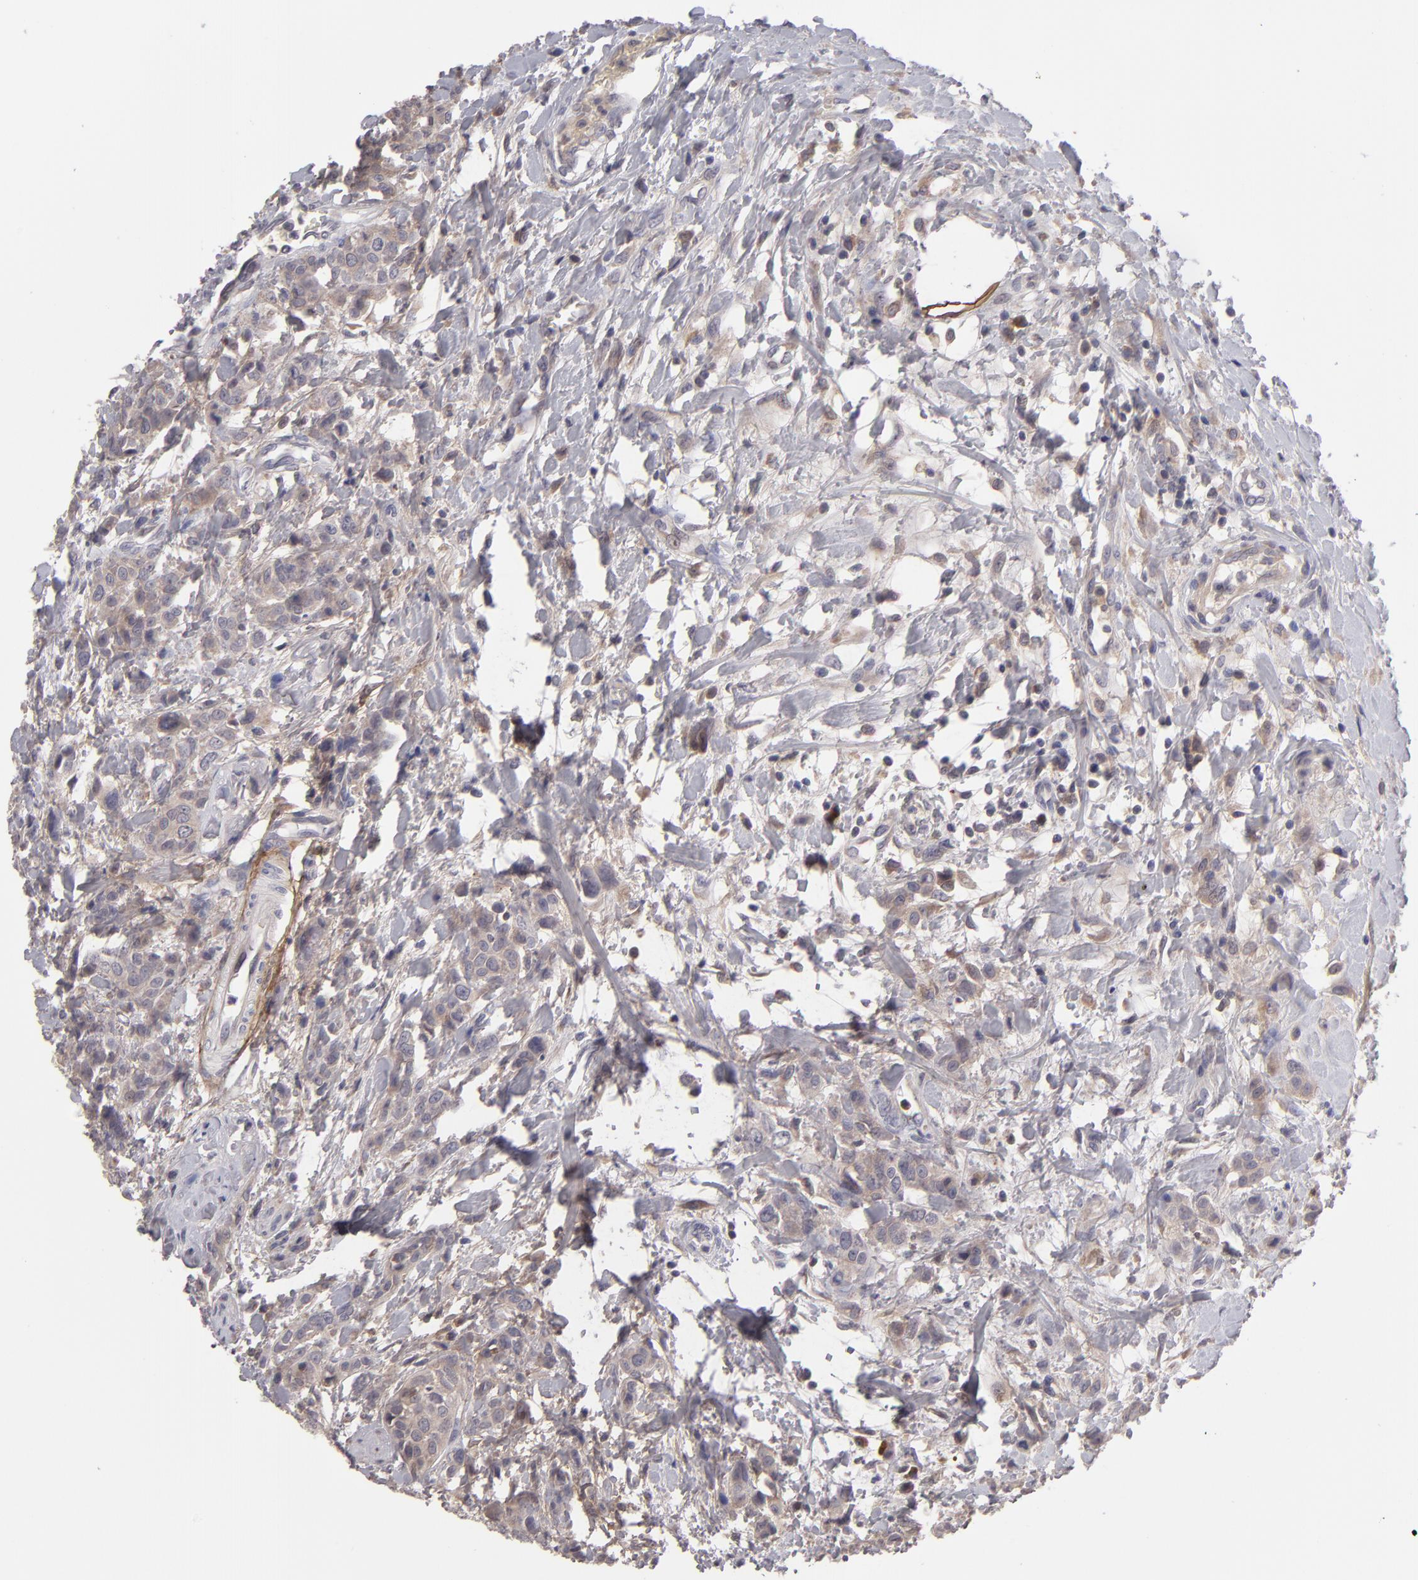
{"staining": {"intensity": "weak", "quantity": ">75%", "location": "cytoplasmic/membranous"}, "tissue": "urothelial cancer", "cell_type": "Tumor cells", "image_type": "cancer", "snomed": [{"axis": "morphology", "description": "Urothelial carcinoma, High grade"}, {"axis": "topography", "description": "Urinary bladder"}], "caption": "Approximately >75% of tumor cells in urothelial cancer exhibit weak cytoplasmic/membranous protein staining as visualized by brown immunohistochemical staining.", "gene": "IL12A", "patient": {"sex": "male", "age": 56}}